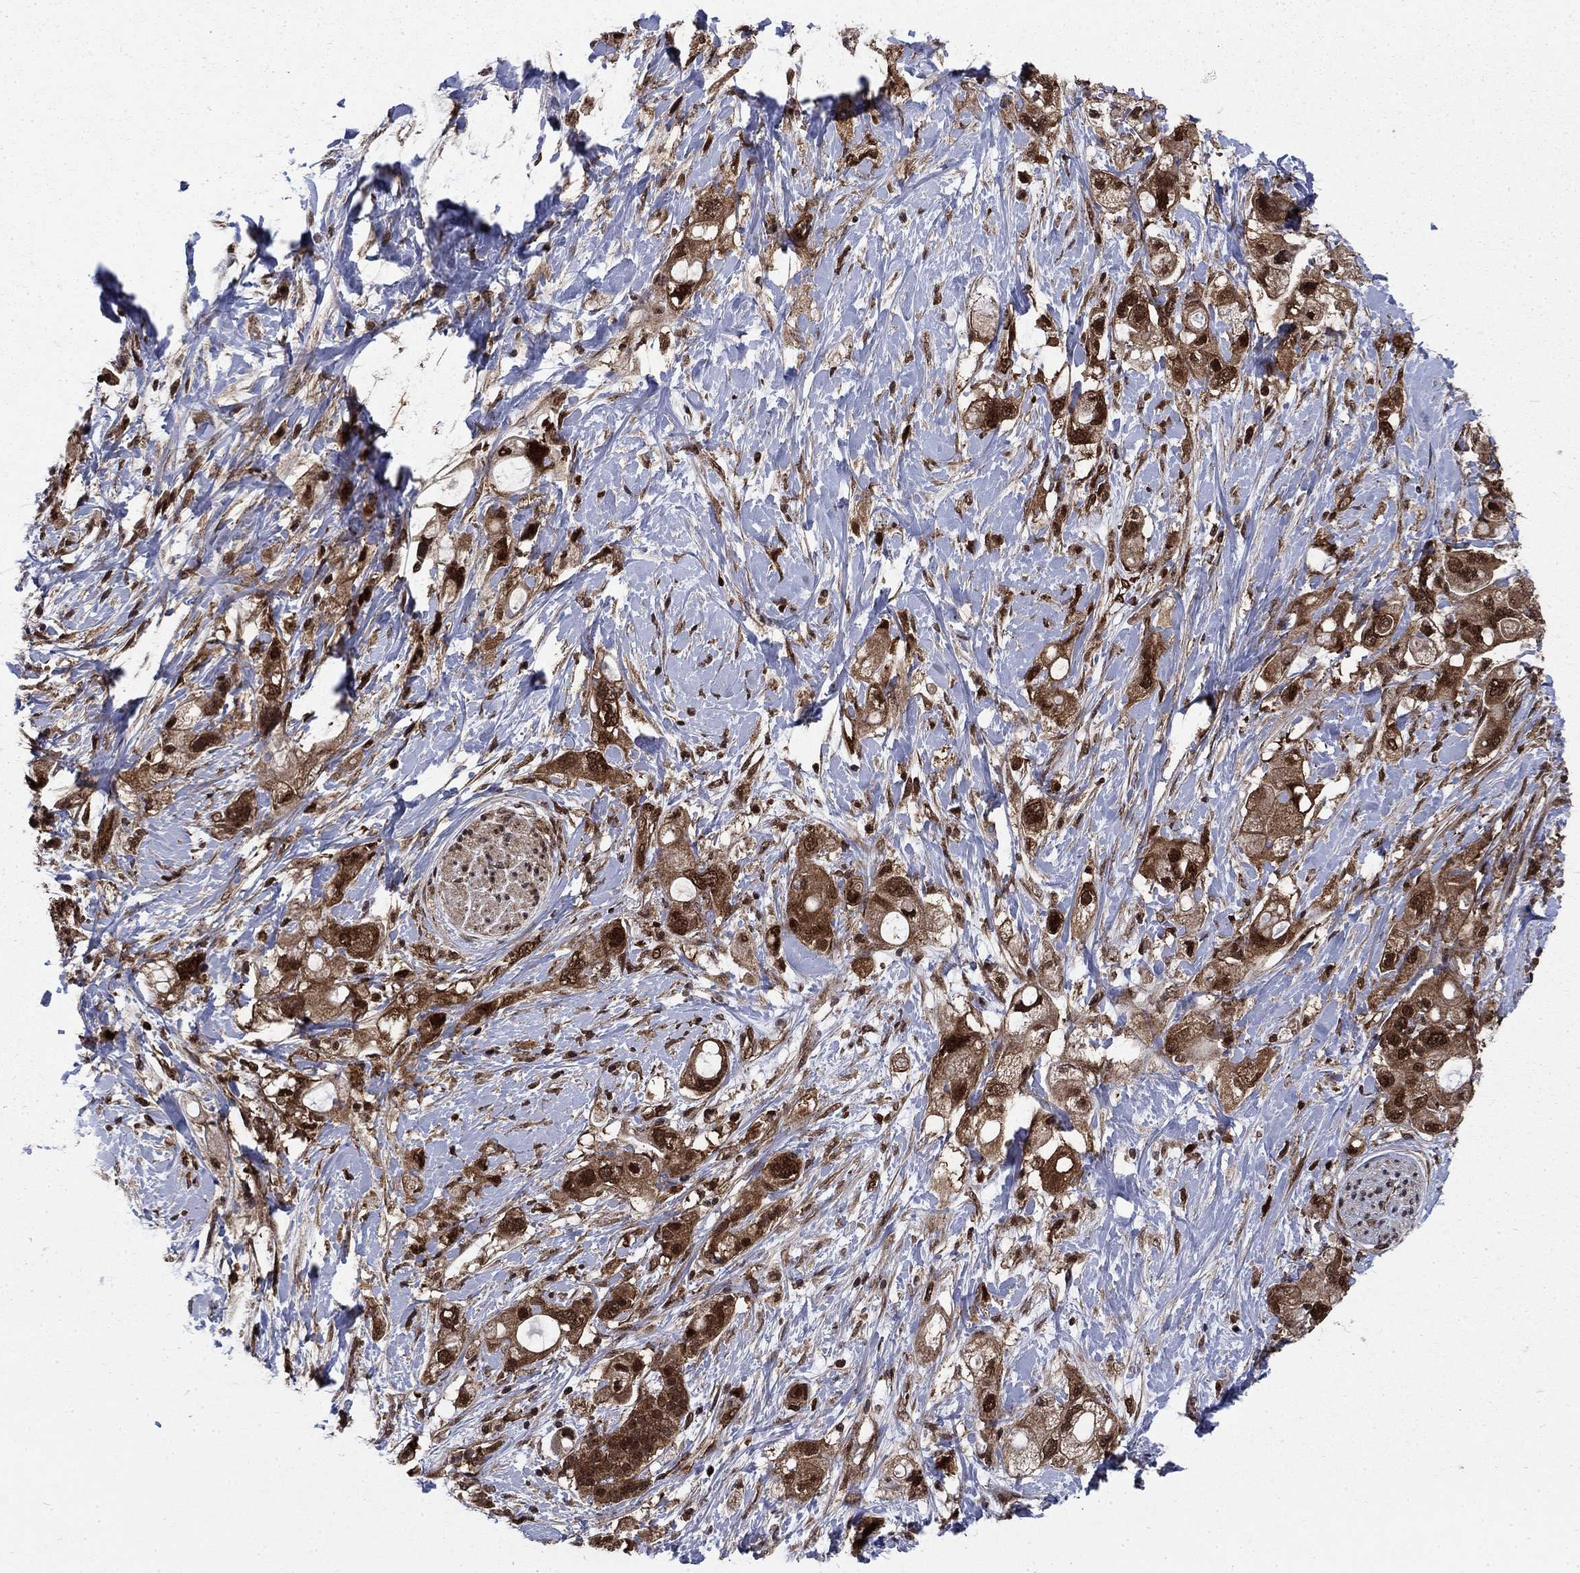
{"staining": {"intensity": "strong", "quantity": ">75%", "location": "cytoplasmic/membranous,nuclear"}, "tissue": "pancreatic cancer", "cell_type": "Tumor cells", "image_type": "cancer", "snomed": [{"axis": "morphology", "description": "Adenocarcinoma, NOS"}, {"axis": "topography", "description": "Pancreas"}], "caption": "Pancreatic cancer tissue exhibits strong cytoplasmic/membranous and nuclear expression in about >75% of tumor cells, visualized by immunohistochemistry.", "gene": "DNAJA1", "patient": {"sex": "female", "age": 56}}